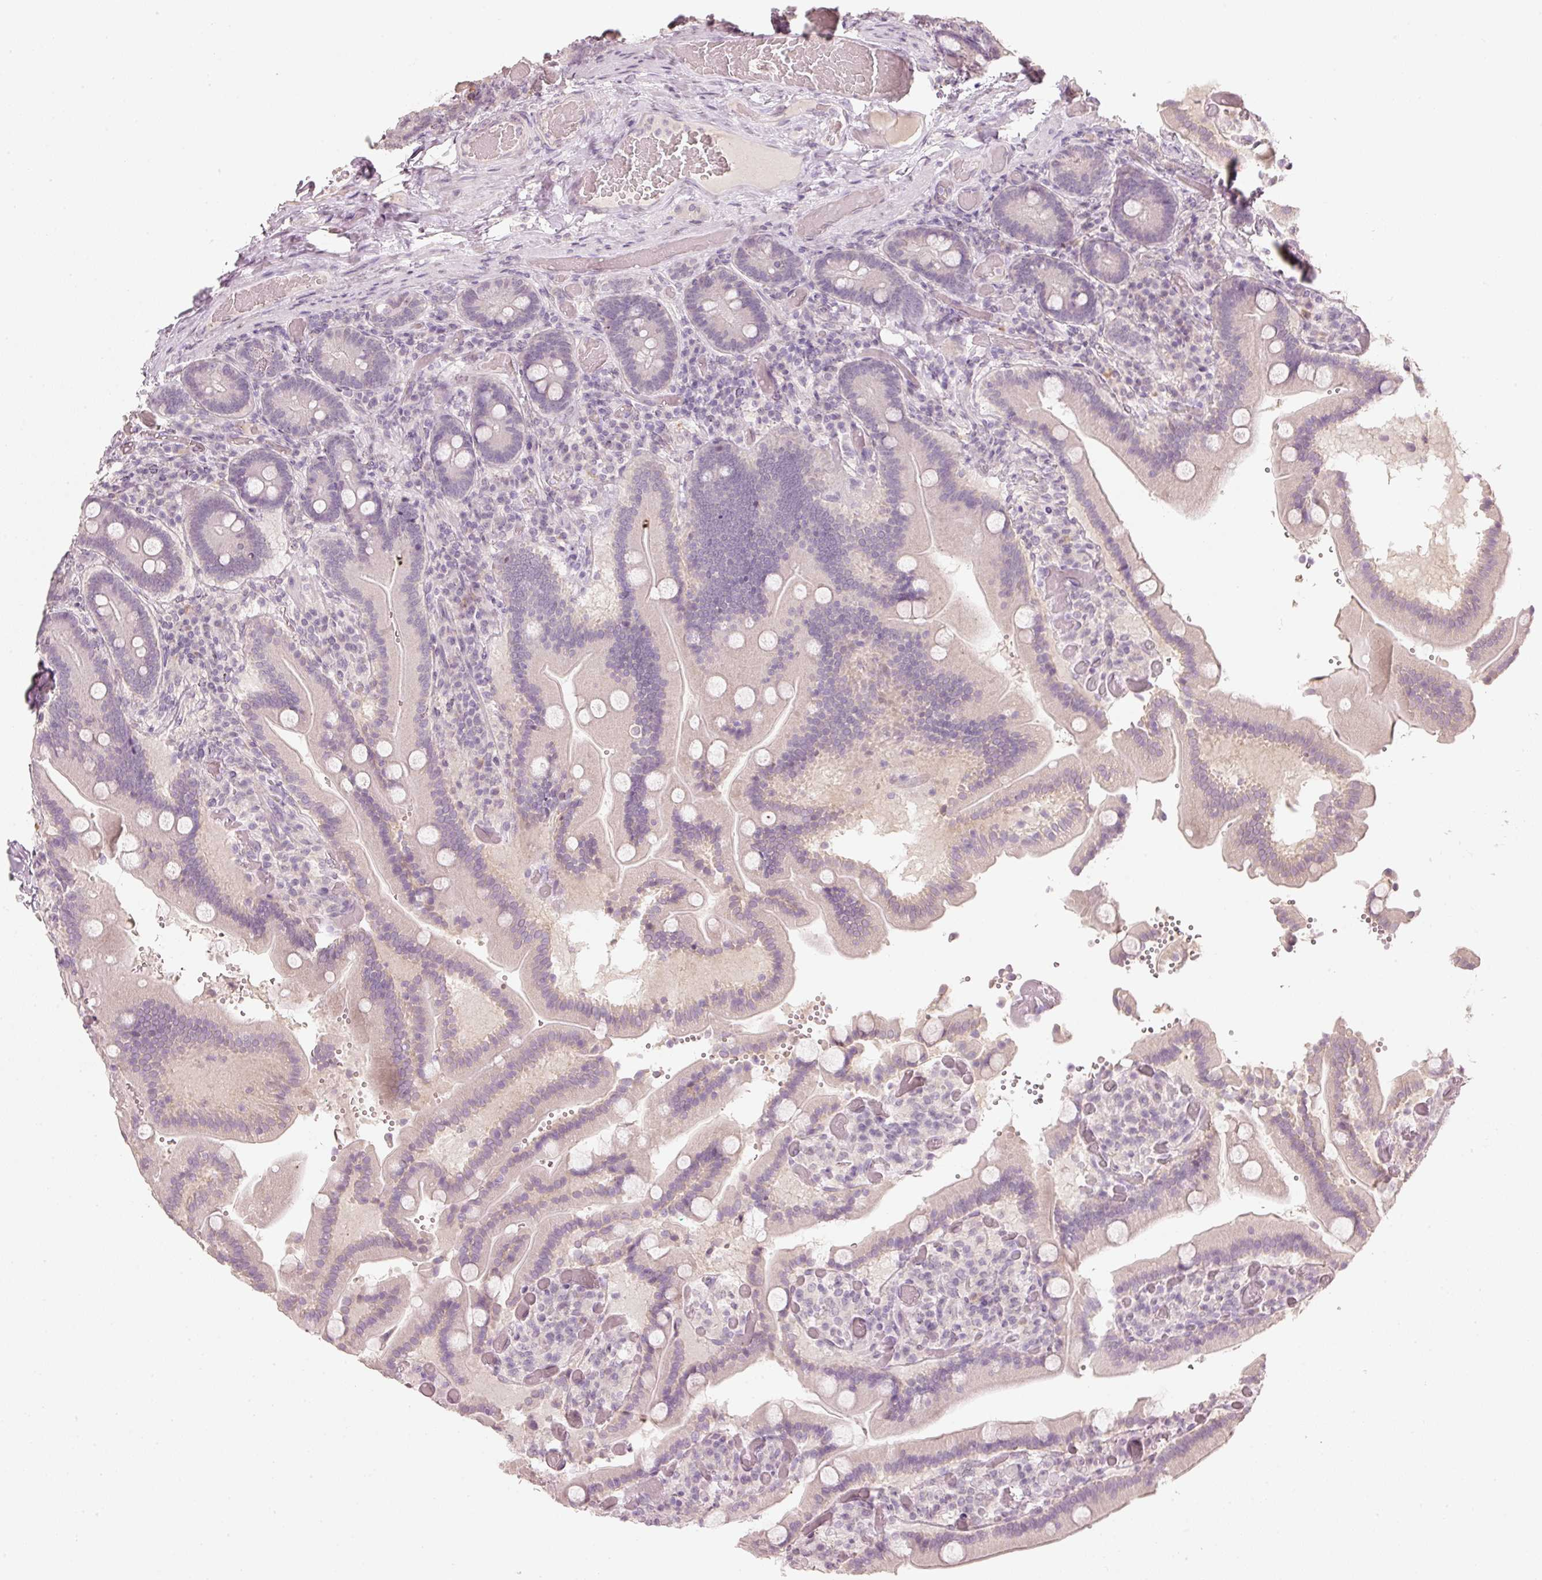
{"staining": {"intensity": "negative", "quantity": "none", "location": "none"}, "tissue": "duodenum", "cell_type": "Glandular cells", "image_type": "normal", "snomed": [{"axis": "morphology", "description": "Normal tissue, NOS"}, {"axis": "topography", "description": "Duodenum"}], "caption": "Immunohistochemistry (IHC) image of benign duodenum: human duodenum stained with DAB (3,3'-diaminobenzidine) exhibits no significant protein staining in glandular cells.", "gene": "STEAP1", "patient": {"sex": "female", "age": 62}}